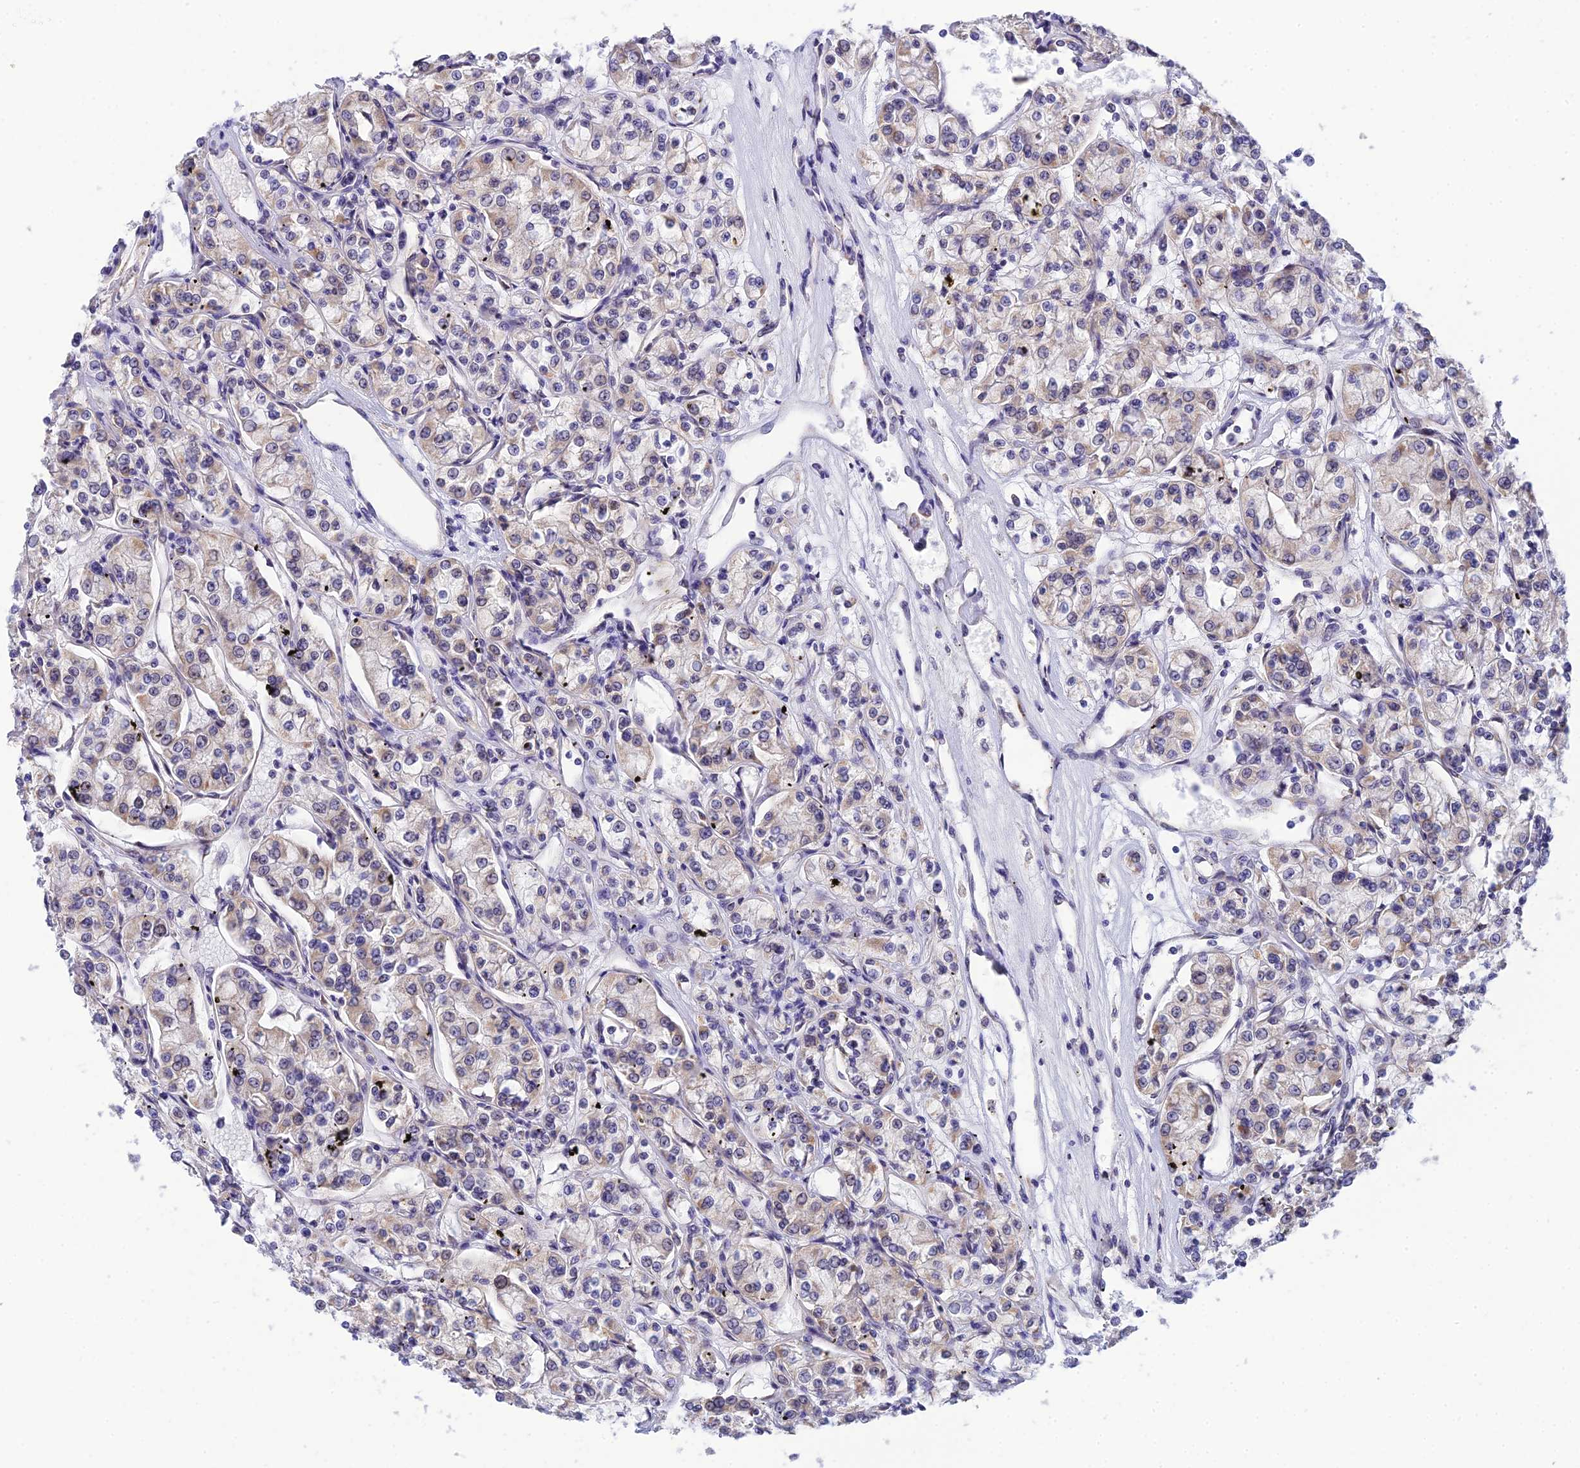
{"staining": {"intensity": "weak", "quantity": "25%-75%", "location": "cytoplasmic/membranous"}, "tissue": "renal cancer", "cell_type": "Tumor cells", "image_type": "cancer", "snomed": [{"axis": "morphology", "description": "Adenocarcinoma, NOS"}, {"axis": "topography", "description": "Kidney"}], "caption": "Immunohistochemical staining of renal cancer (adenocarcinoma) shows weak cytoplasmic/membranous protein expression in about 25%-75% of tumor cells. Immunohistochemistry (ihc) stains the protein in brown and the nuclei are stained blue.", "gene": "C2orf49", "patient": {"sex": "female", "age": 59}}